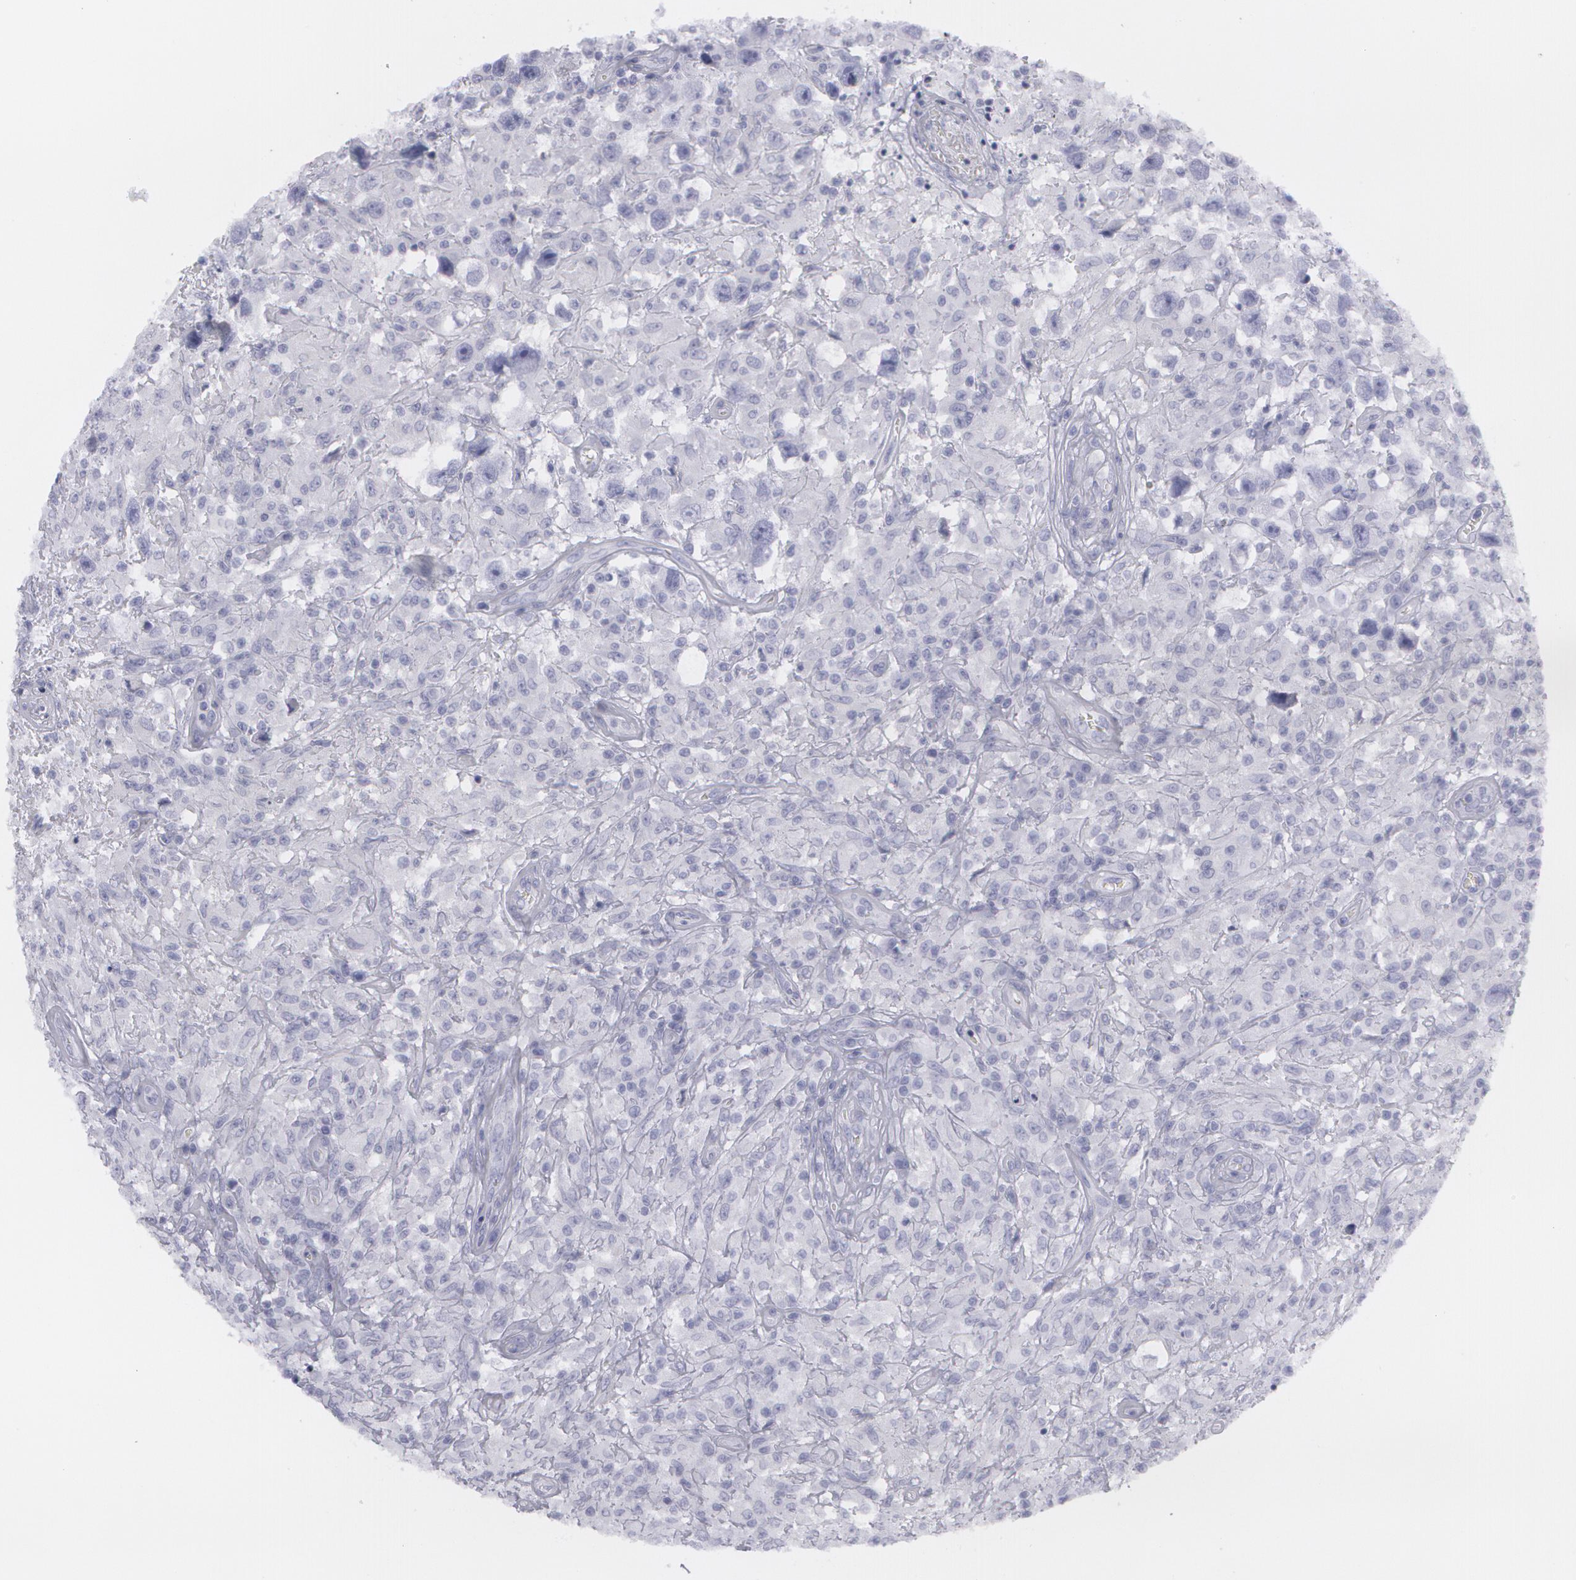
{"staining": {"intensity": "weak", "quantity": "25%-75%", "location": "cytoplasmic/membranous"}, "tissue": "testis cancer", "cell_type": "Tumor cells", "image_type": "cancer", "snomed": [{"axis": "morphology", "description": "Seminoma, NOS"}, {"axis": "topography", "description": "Testis"}], "caption": "Protein staining reveals weak cytoplasmic/membranous positivity in approximately 25%-75% of tumor cells in testis cancer.", "gene": "CYB5R3", "patient": {"sex": "male", "age": 34}}